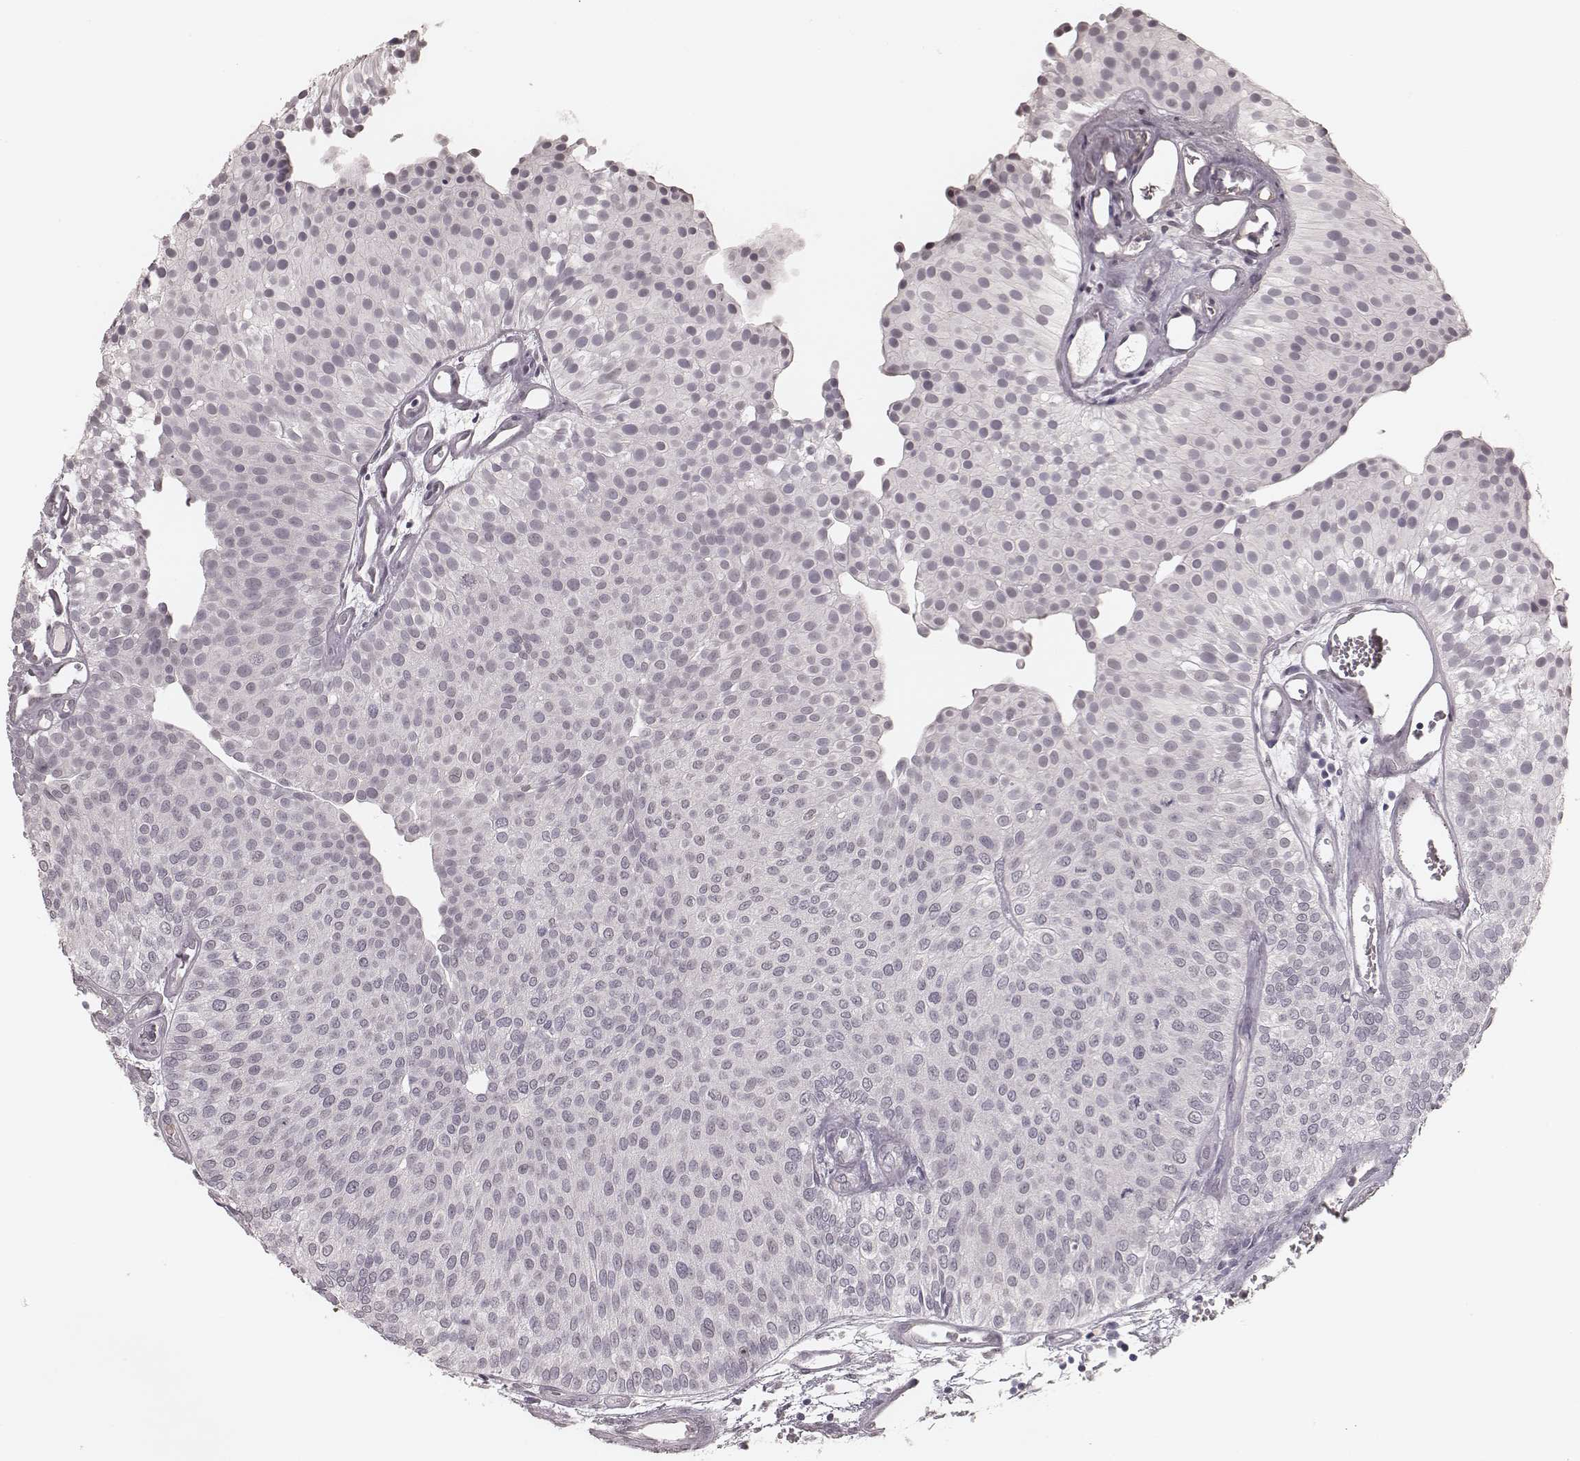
{"staining": {"intensity": "negative", "quantity": "none", "location": "none"}, "tissue": "urothelial cancer", "cell_type": "Tumor cells", "image_type": "cancer", "snomed": [{"axis": "morphology", "description": "Urothelial carcinoma, Low grade"}, {"axis": "topography", "description": "Urinary bladder"}], "caption": "An image of human urothelial cancer is negative for staining in tumor cells.", "gene": "KITLG", "patient": {"sex": "female", "age": 87}}